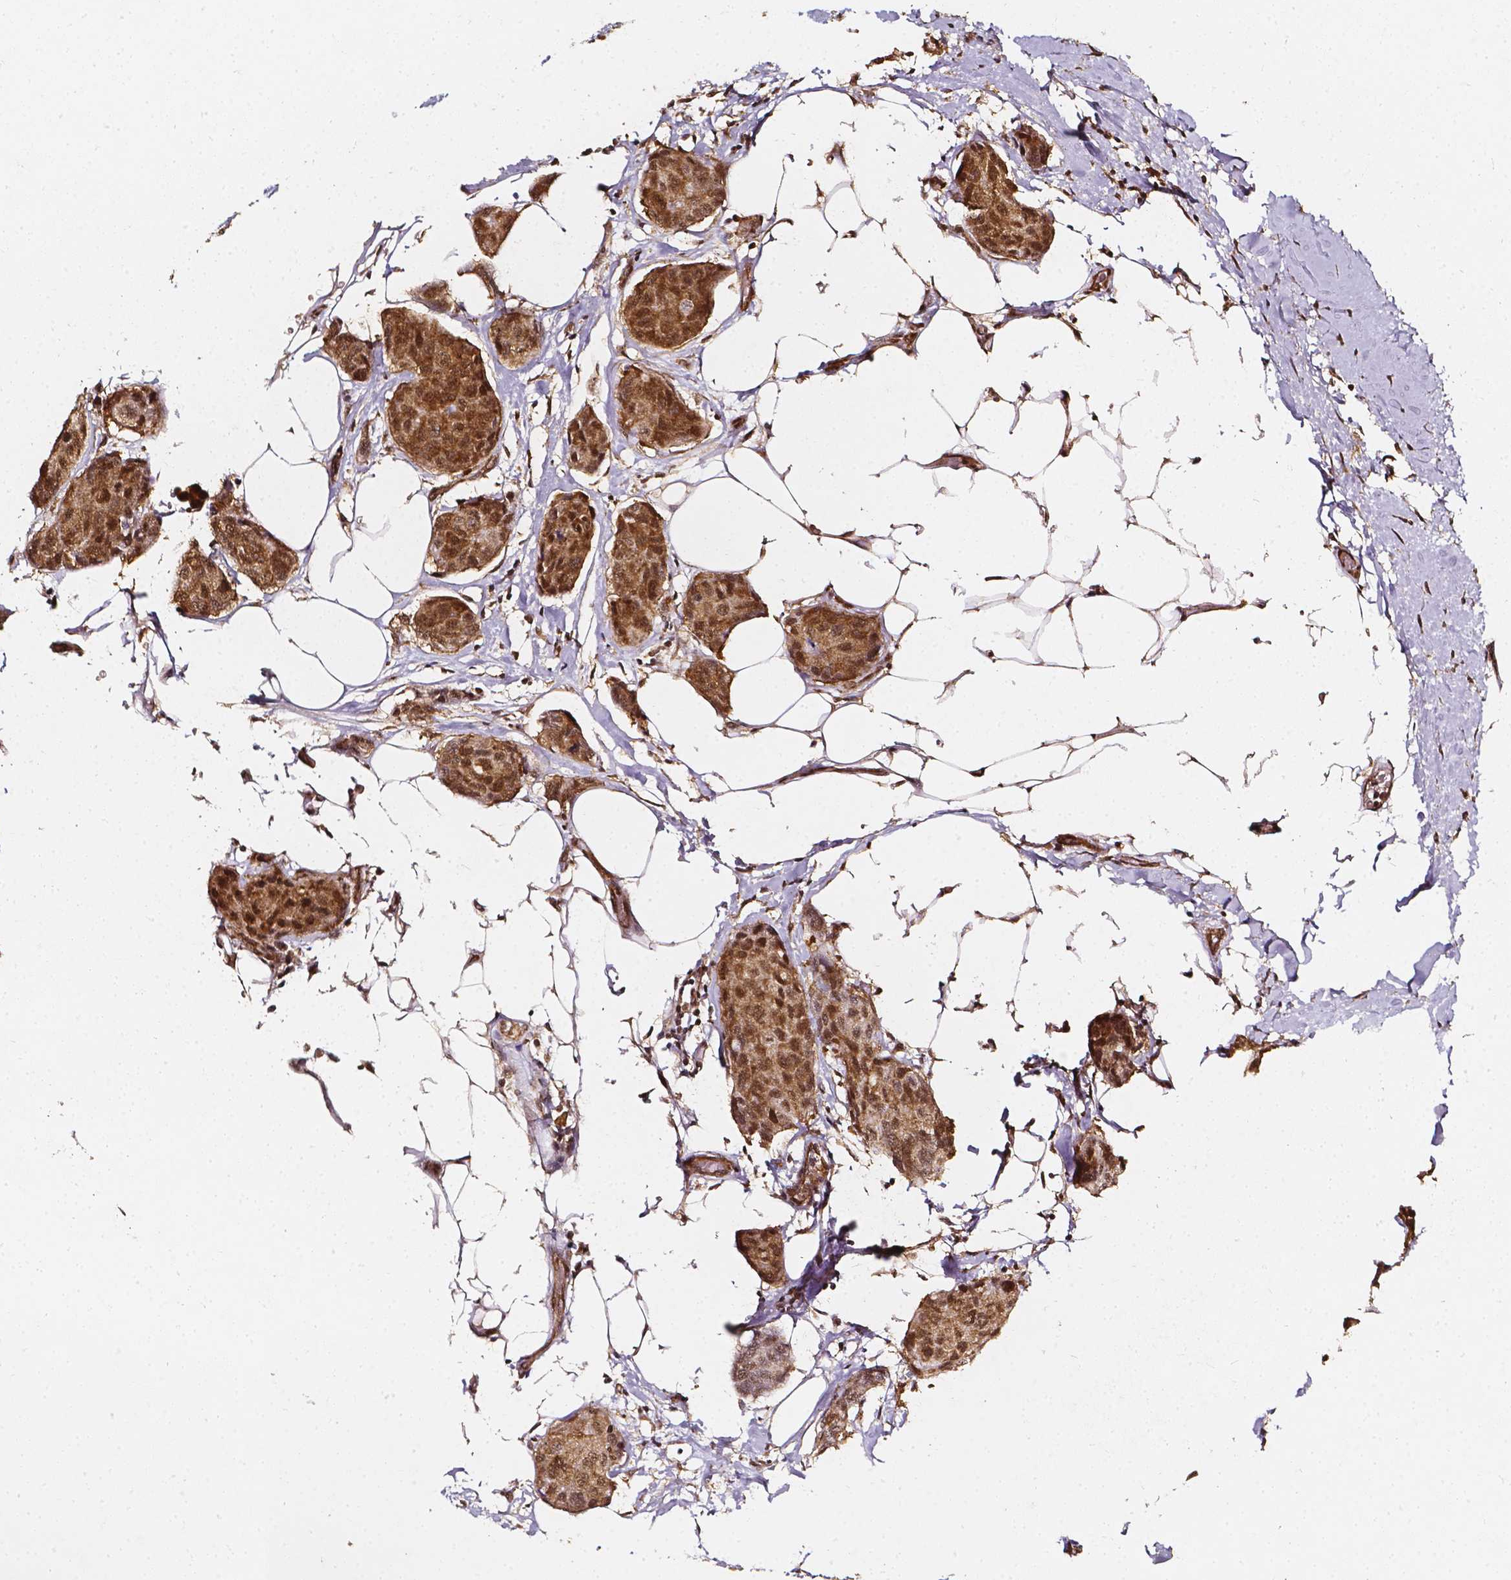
{"staining": {"intensity": "moderate", "quantity": ">75%", "location": "cytoplasmic/membranous,nuclear"}, "tissue": "breast cancer", "cell_type": "Tumor cells", "image_type": "cancer", "snomed": [{"axis": "morphology", "description": "Duct carcinoma"}, {"axis": "topography", "description": "Breast"}], "caption": "DAB (3,3'-diaminobenzidine) immunohistochemical staining of human invasive ductal carcinoma (breast) shows moderate cytoplasmic/membranous and nuclear protein positivity in about >75% of tumor cells.", "gene": "SMN1", "patient": {"sex": "female", "age": 80}}